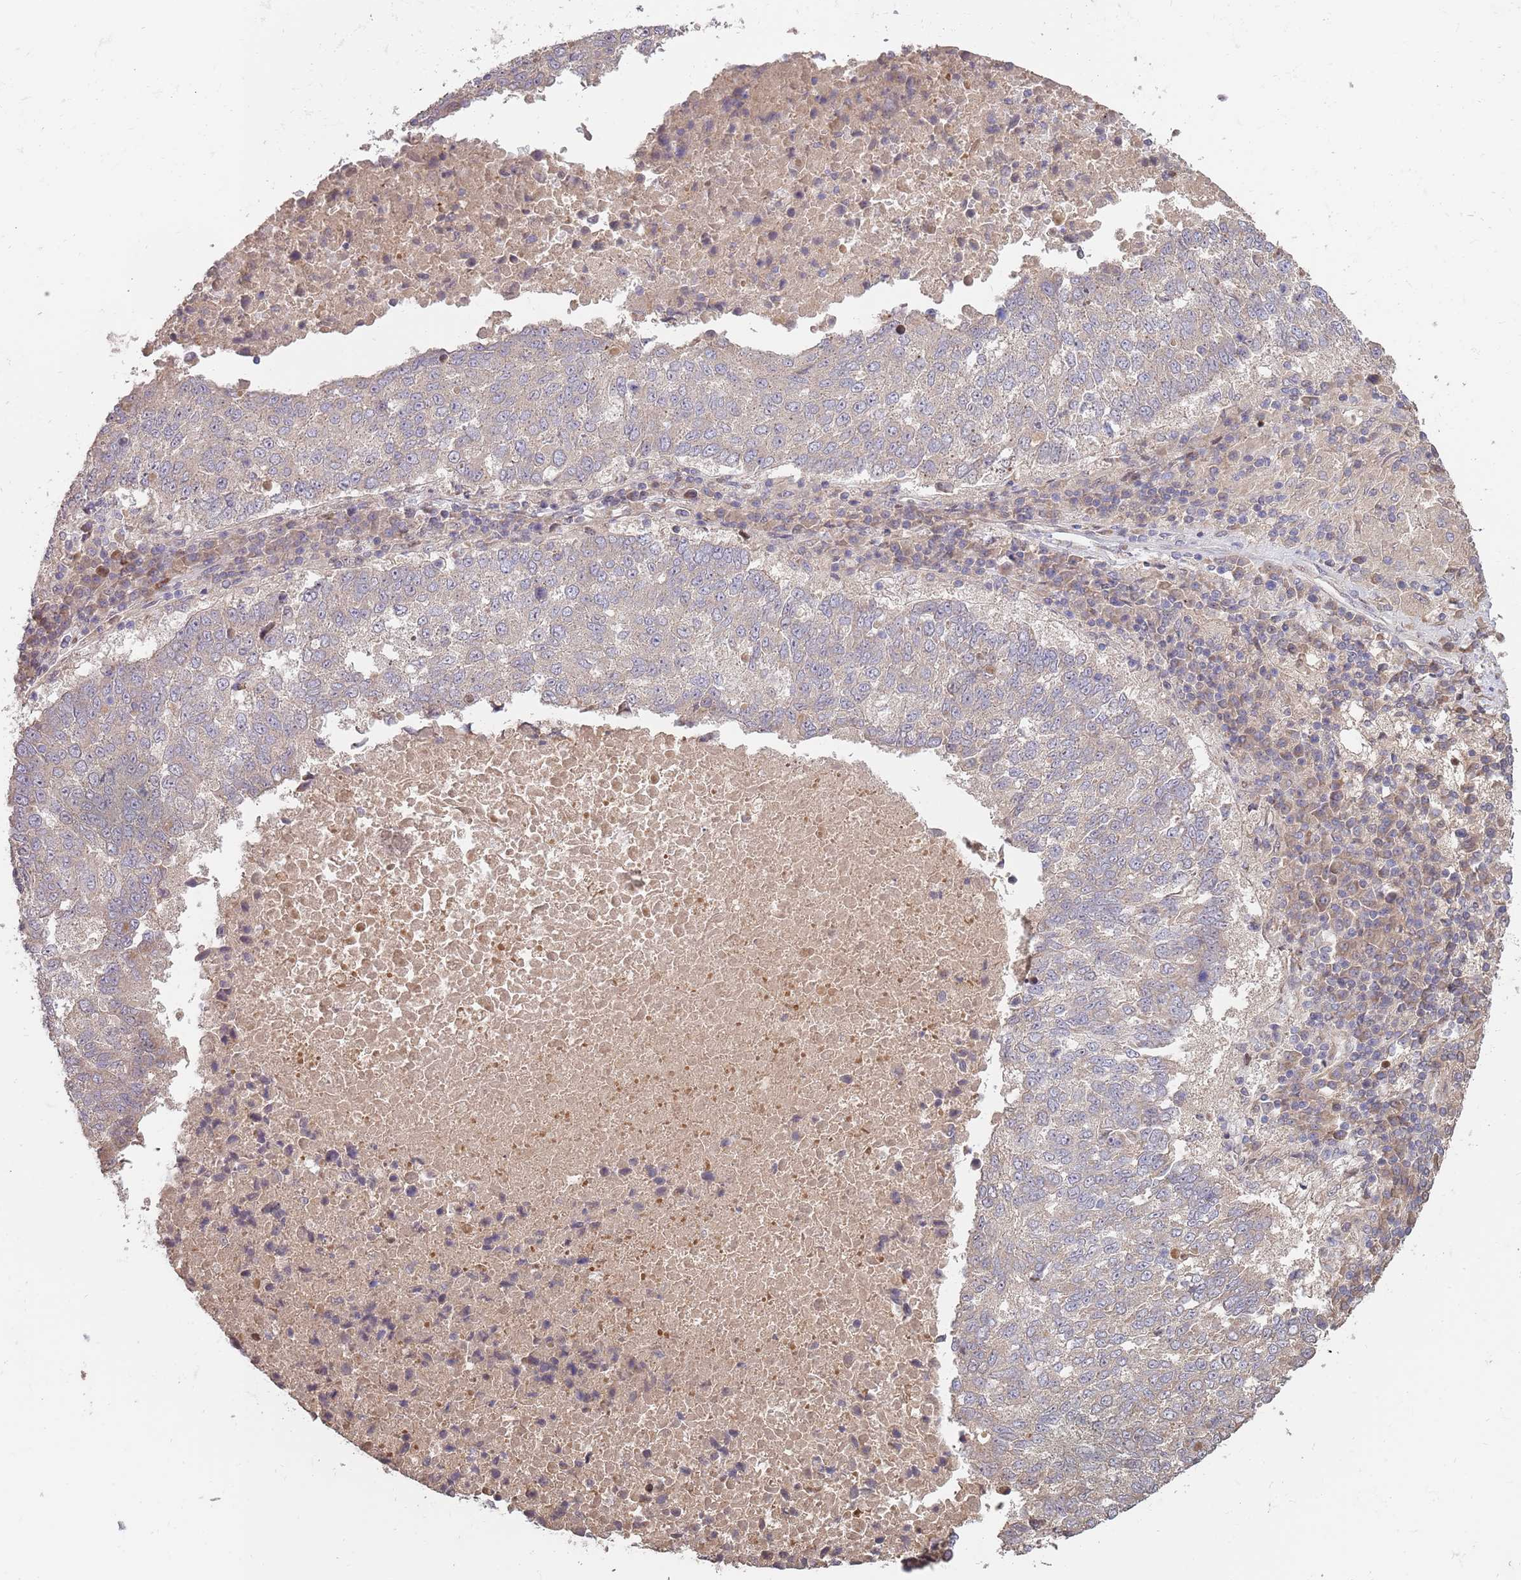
{"staining": {"intensity": "weak", "quantity": "<25%", "location": "cytoplasmic/membranous"}, "tissue": "lung cancer", "cell_type": "Tumor cells", "image_type": "cancer", "snomed": [{"axis": "morphology", "description": "Squamous cell carcinoma, NOS"}, {"axis": "topography", "description": "Lung"}], "caption": "High power microscopy histopathology image of an immunohistochemistry (IHC) micrograph of lung squamous cell carcinoma, revealing no significant expression in tumor cells.", "gene": "SYNDIG1L", "patient": {"sex": "male", "age": 73}}